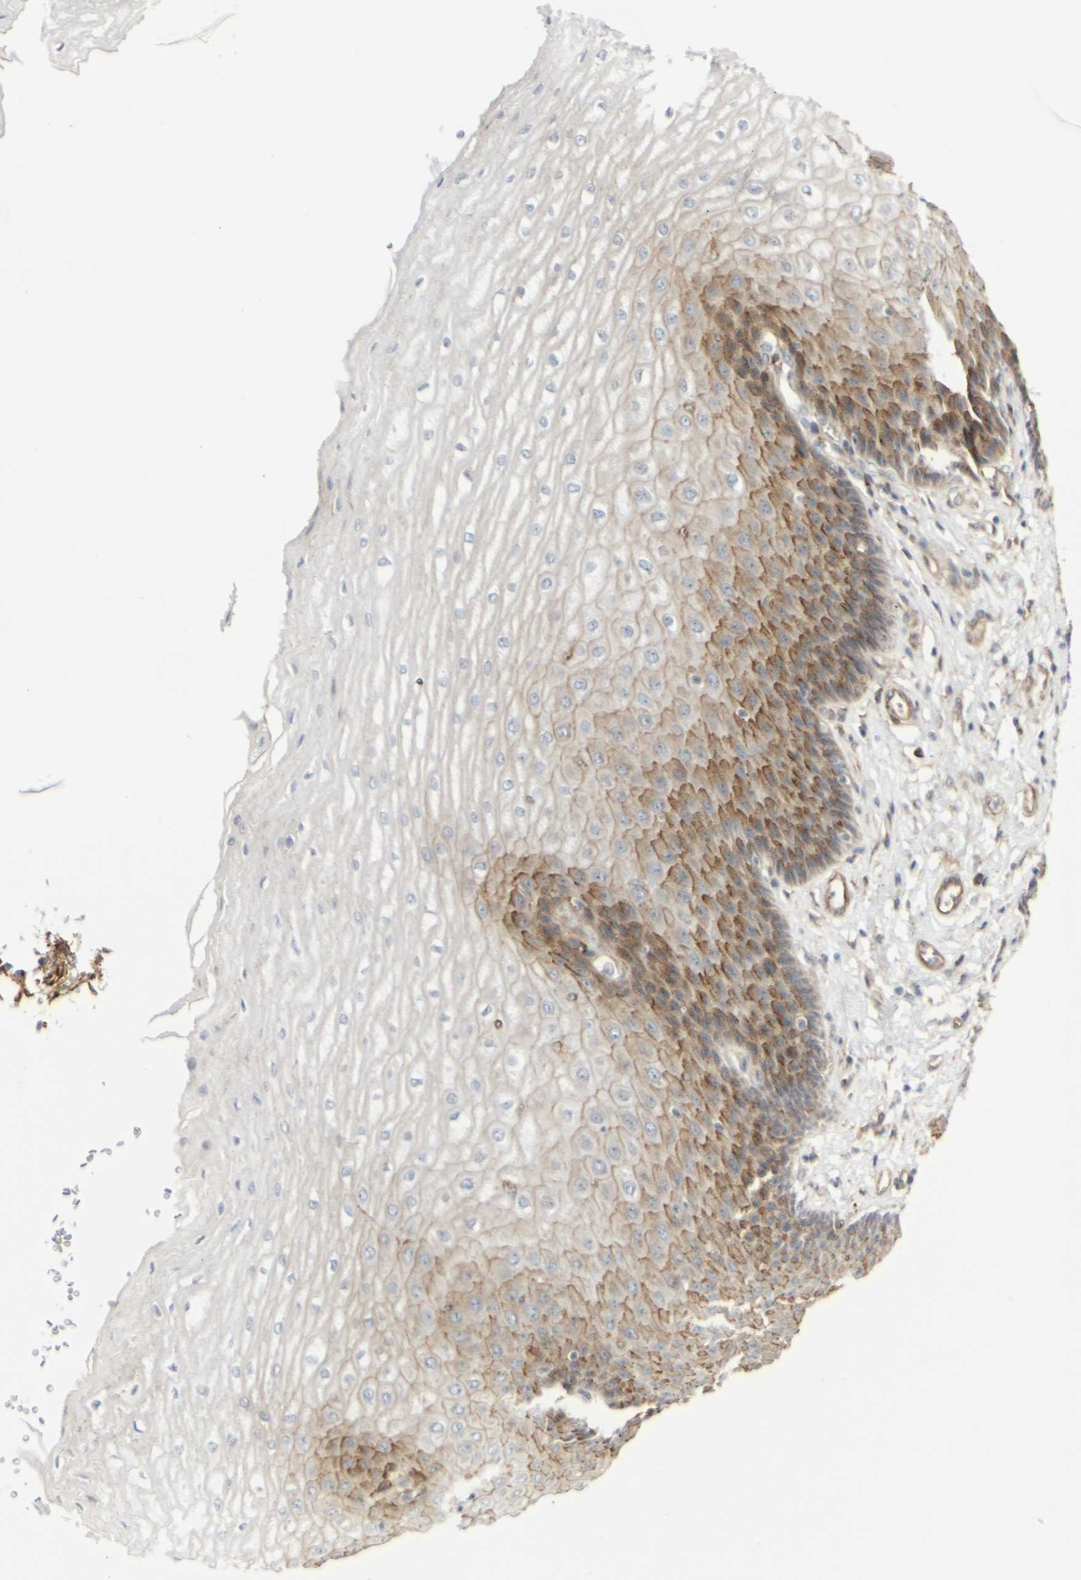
{"staining": {"intensity": "moderate", "quantity": "25%-75%", "location": "cytoplasmic/membranous"}, "tissue": "esophagus", "cell_type": "Squamous epithelial cells", "image_type": "normal", "snomed": [{"axis": "morphology", "description": "Normal tissue, NOS"}, {"axis": "topography", "description": "Esophagus"}], "caption": "Protein expression analysis of unremarkable esophagus reveals moderate cytoplasmic/membranous expression in approximately 25%-75% of squamous epithelial cells. (DAB (3,3'-diaminobenzidine) = brown stain, brightfield microscopy at high magnification).", "gene": "MYOF", "patient": {"sex": "male", "age": 54}}